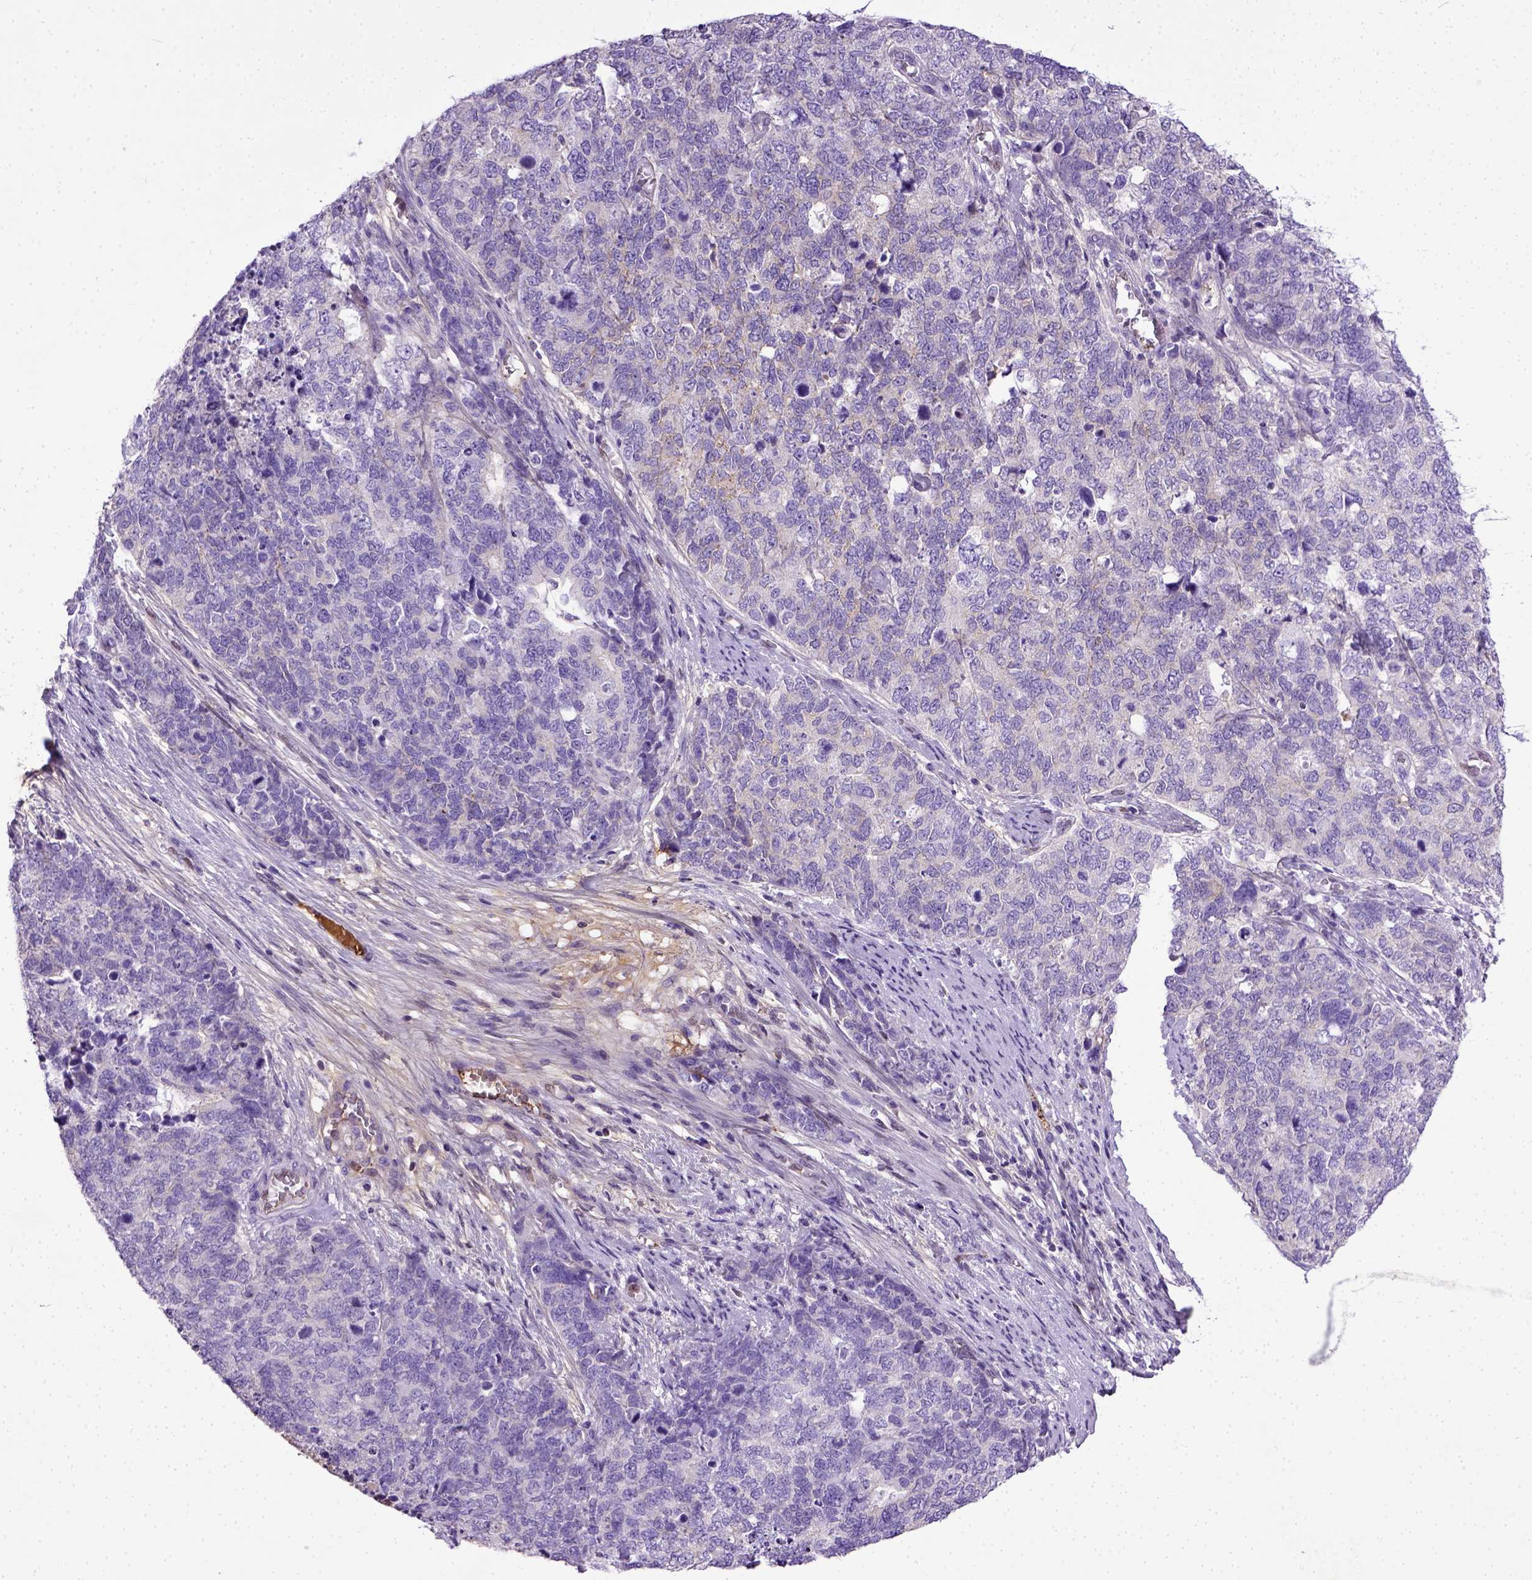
{"staining": {"intensity": "negative", "quantity": "none", "location": "none"}, "tissue": "cervical cancer", "cell_type": "Tumor cells", "image_type": "cancer", "snomed": [{"axis": "morphology", "description": "Squamous cell carcinoma, NOS"}, {"axis": "topography", "description": "Cervix"}], "caption": "Immunohistochemistry histopathology image of cervical cancer stained for a protein (brown), which exhibits no positivity in tumor cells.", "gene": "ADAMTS8", "patient": {"sex": "female", "age": 63}}